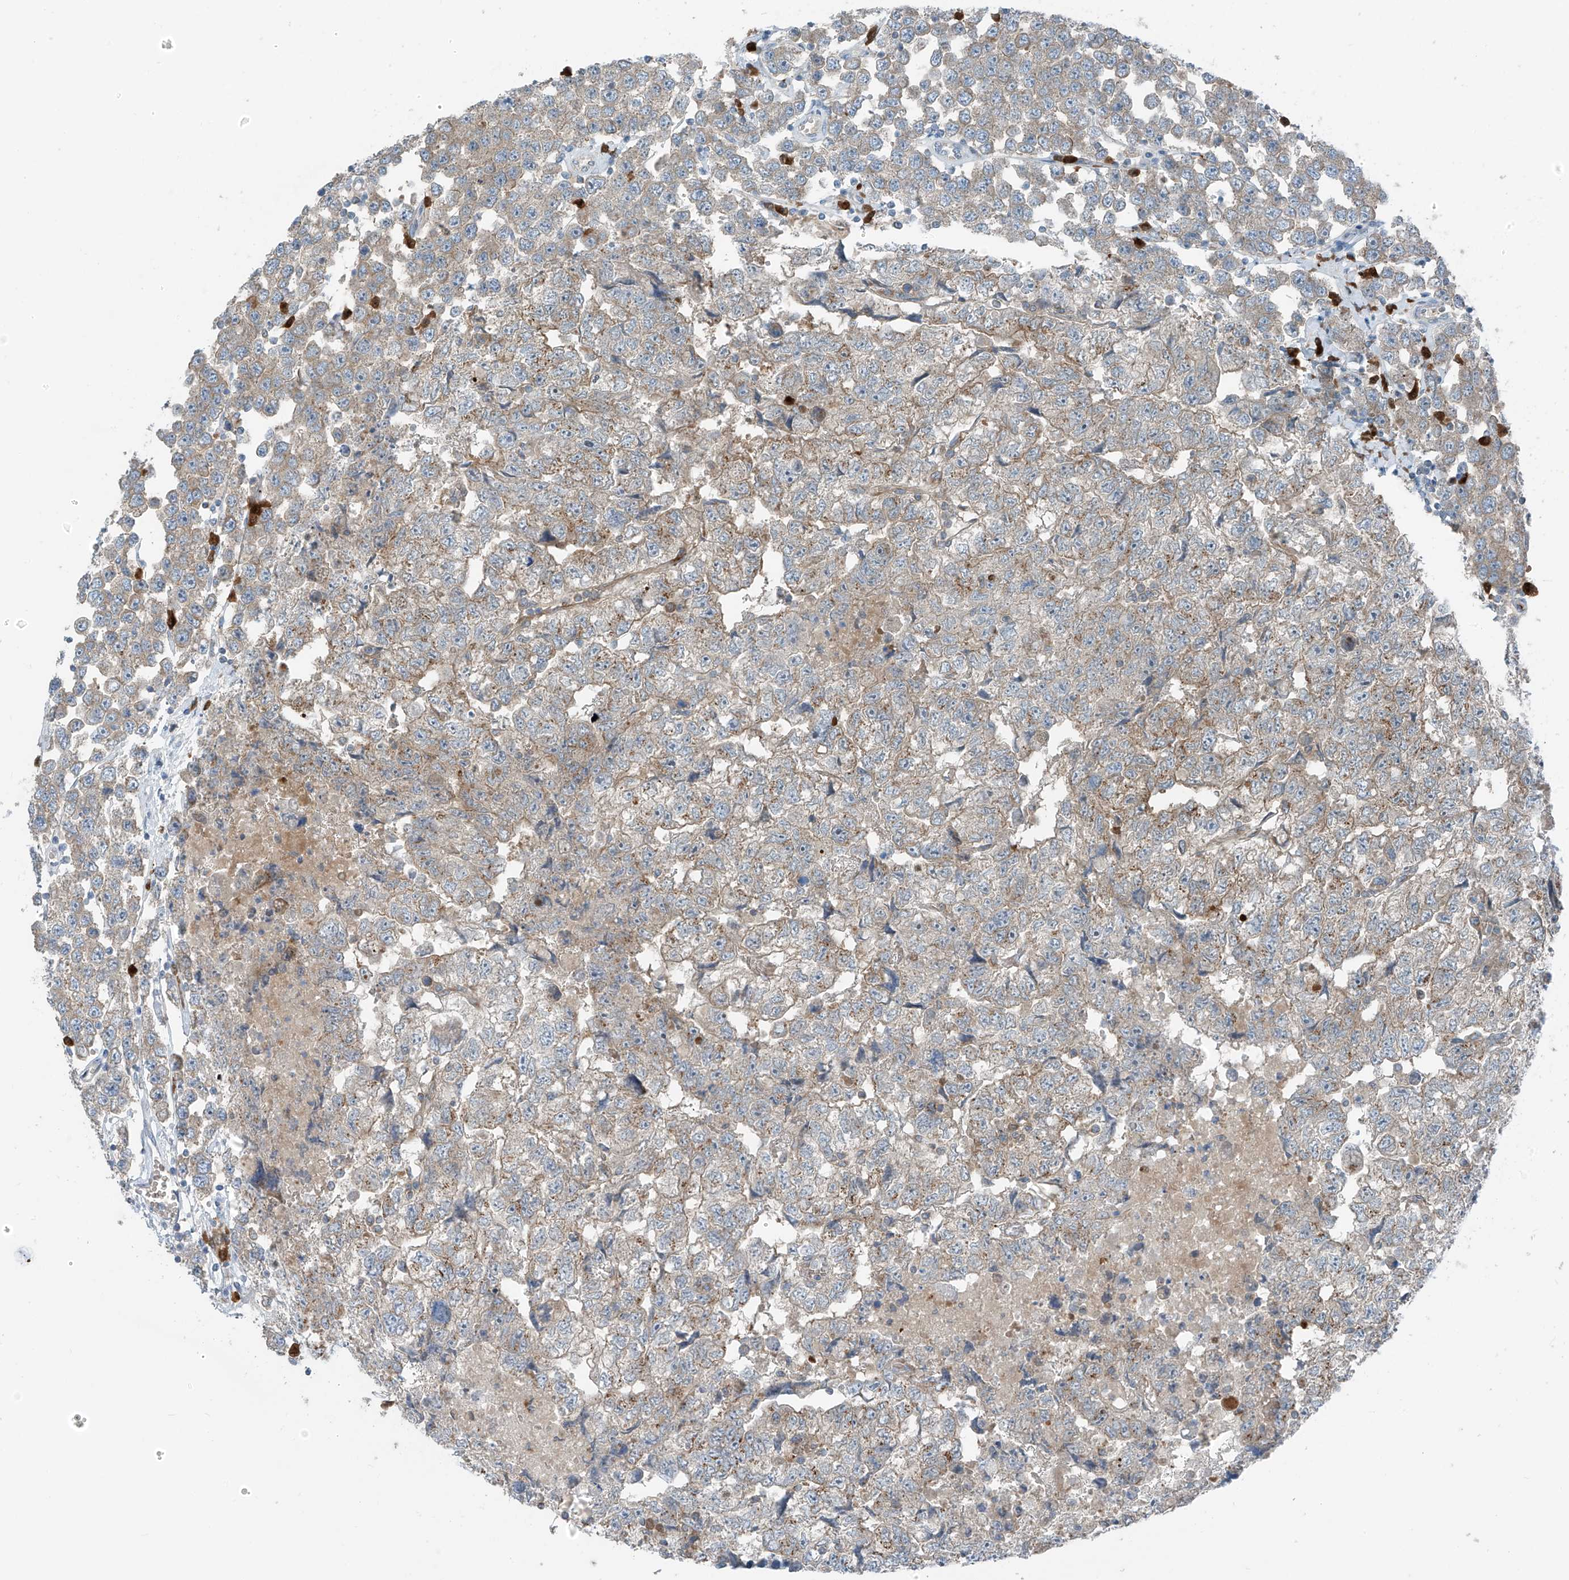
{"staining": {"intensity": "moderate", "quantity": ">75%", "location": "cytoplasmic/membranous"}, "tissue": "testis cancer", "cell_type": "Tumor cells", "image_type": "cancer", "snomed": [{"axis": "morphology", "description": "Carcinoma, Embryonal, NOS"}, {"axis": "topography", "description": "Testis"}], "caption": "Tumor cells demonstrate medium levels of moderate cytoplasmic/membranous positivity in approximately >75% of cells in human testis cancer.", "gene": "SLC12A6", "patient": {"sex": "male", "age": 36}}